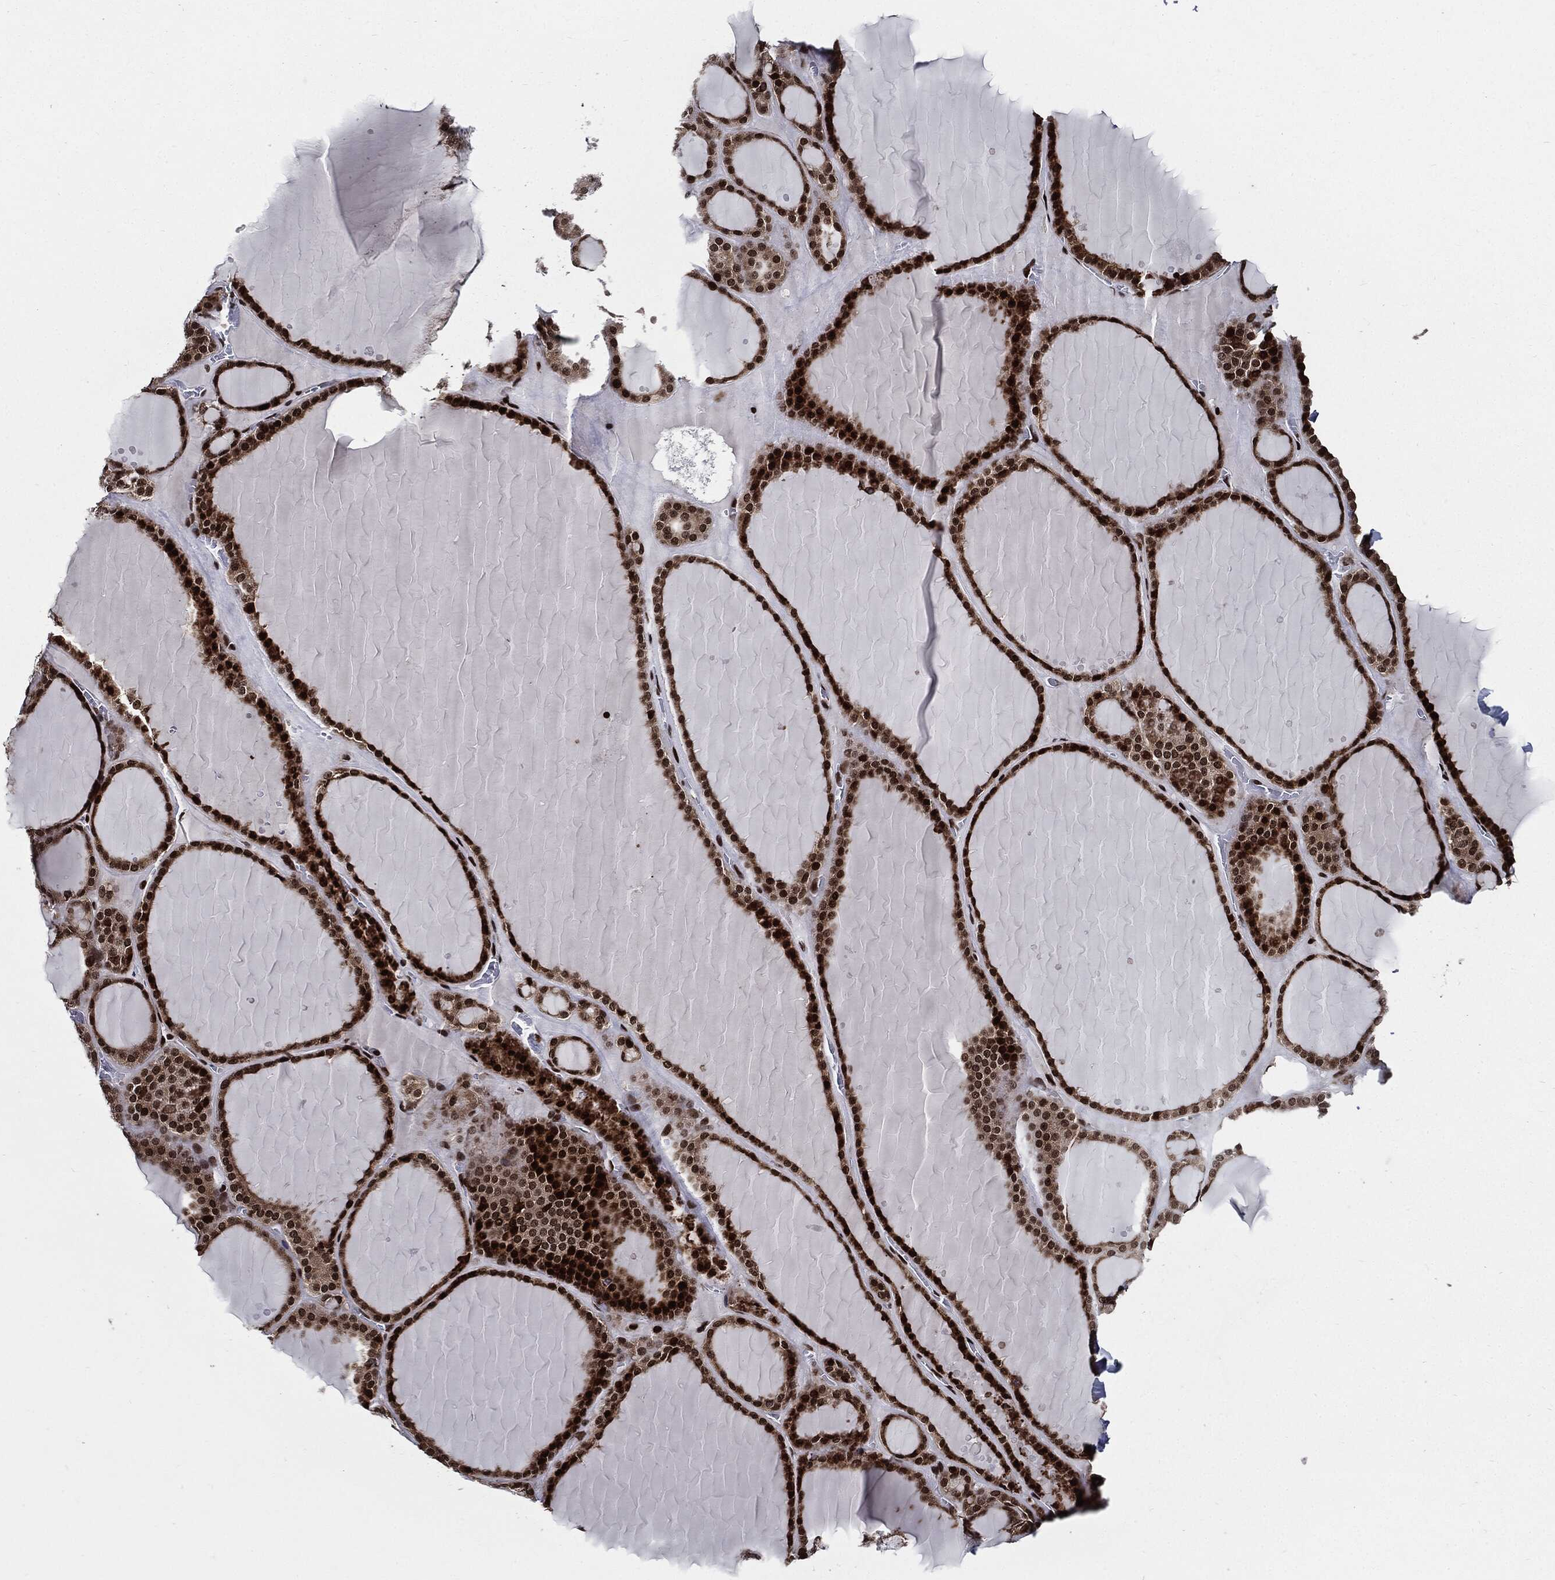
{"staining": {"intensity": "strong", "quantity": ">75%", "location": "nuclear"}, "tissue": "thyroid gland", "cell_type": "Glandular cells", "image_type": "normal", "snomed": [{"axis": "morphology", "description": "Normal tissue, NOS"}, {"axis": "topography", "description": "Thyroid gland"}], "caption": "Immunohistochemical staining of benign human thyroid gland shows strong nuclear protein expression in about >75% of glandular cells. Immunohistochemistry (ihc) stains the protein of interest in brown and the nuclei are stained blue.", "gene": "ZFP91", "patient": {"sex": "male", "age": 63}}